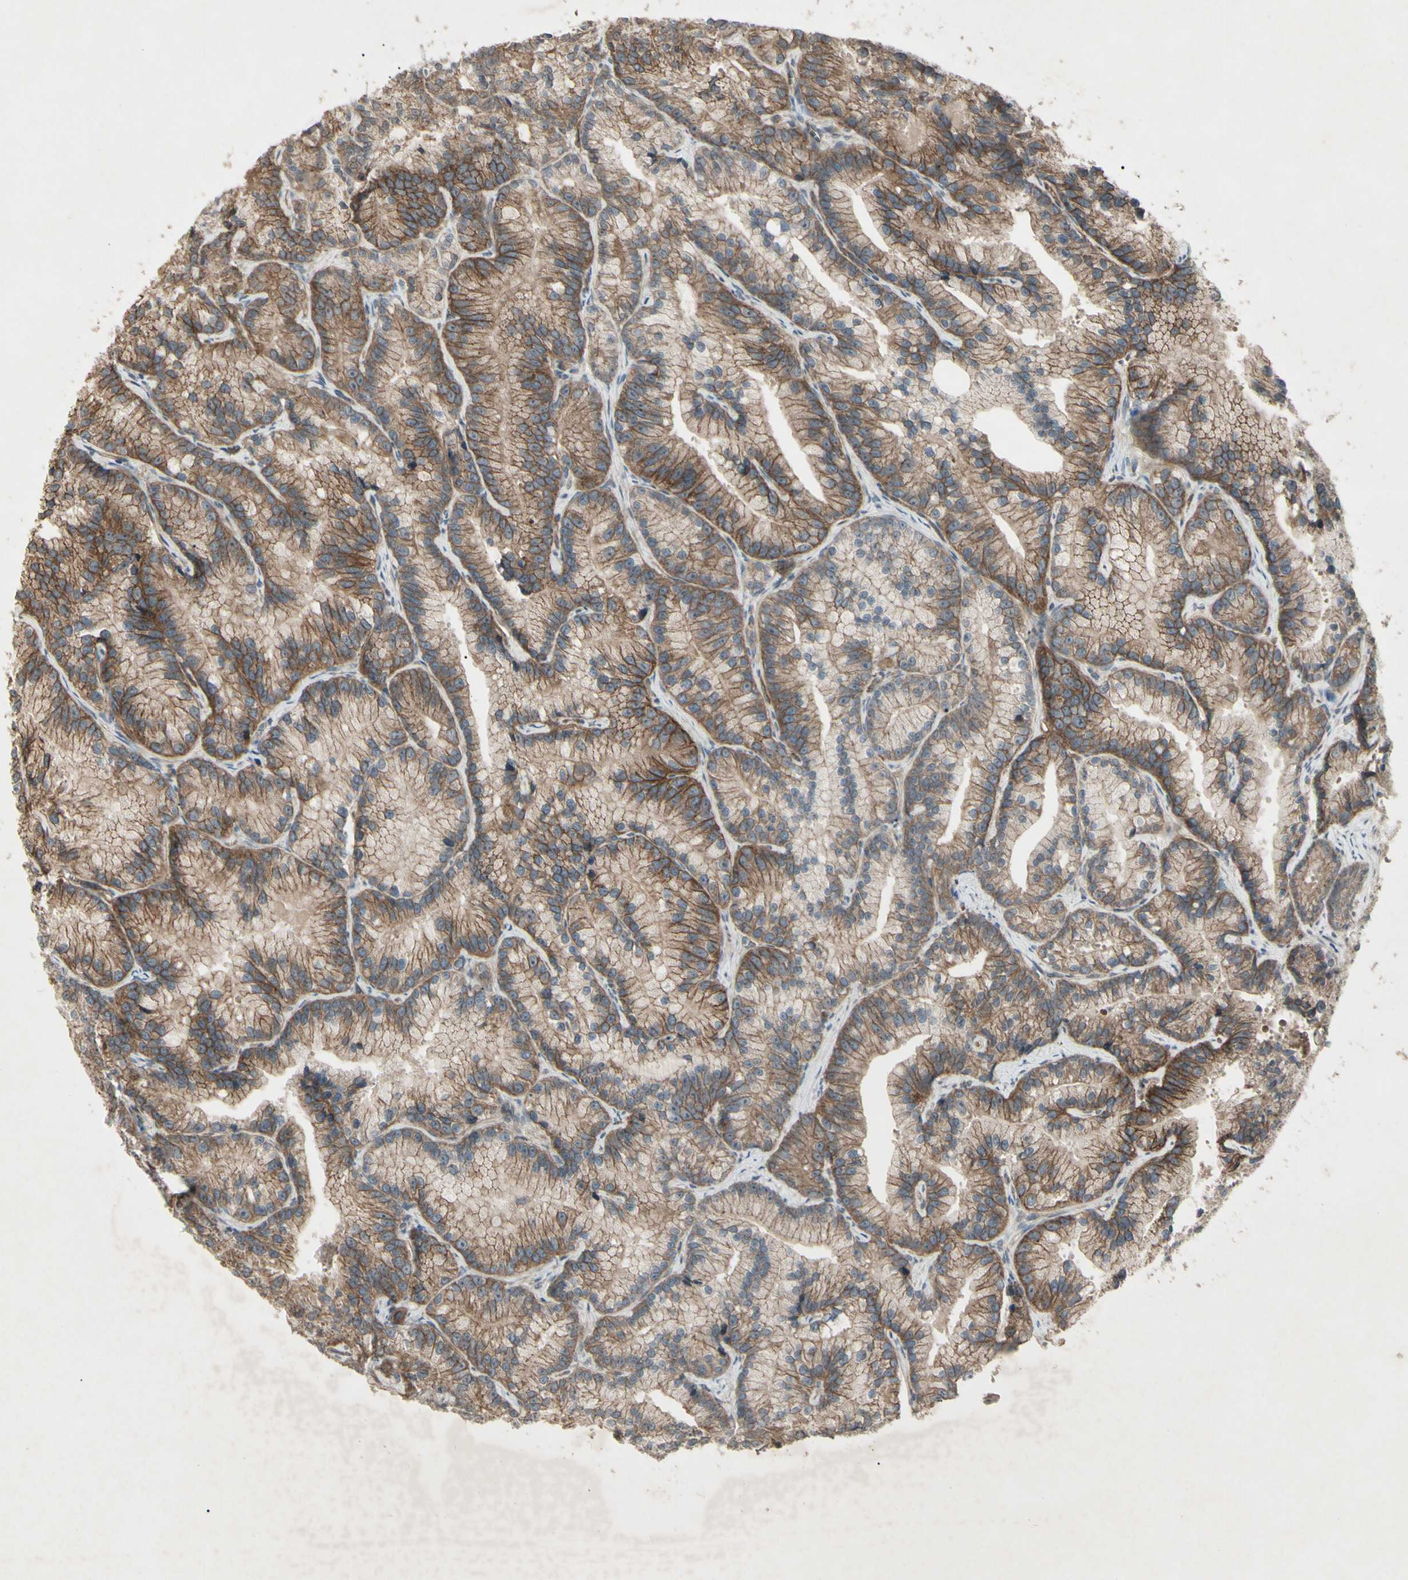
{"staining": {"intensity": "moderate", "quantity": ">75%", "location": "cytoplasmic/membranous"}, "tissue": "prostate cancer", "cell_type": "Tumor cells", "image_type": "cancer", "snomed": [{"axis": "morphology", "description": "Adenocarcinoma, Low grade"}, {"axis": "topography", "description": "Prostate"}], "caption": "Immunohistochemical staining of prostate cancer (adenocarcinoma (low-grade)) shows medium levels of moderate cytoplasmic/membranous expression in about >75% of tumor cells. (DAB = brown stain, brightfield microscopy at high magnification).", "gene": "JAG1", "patient": {"sex": "male", "age": 89}}